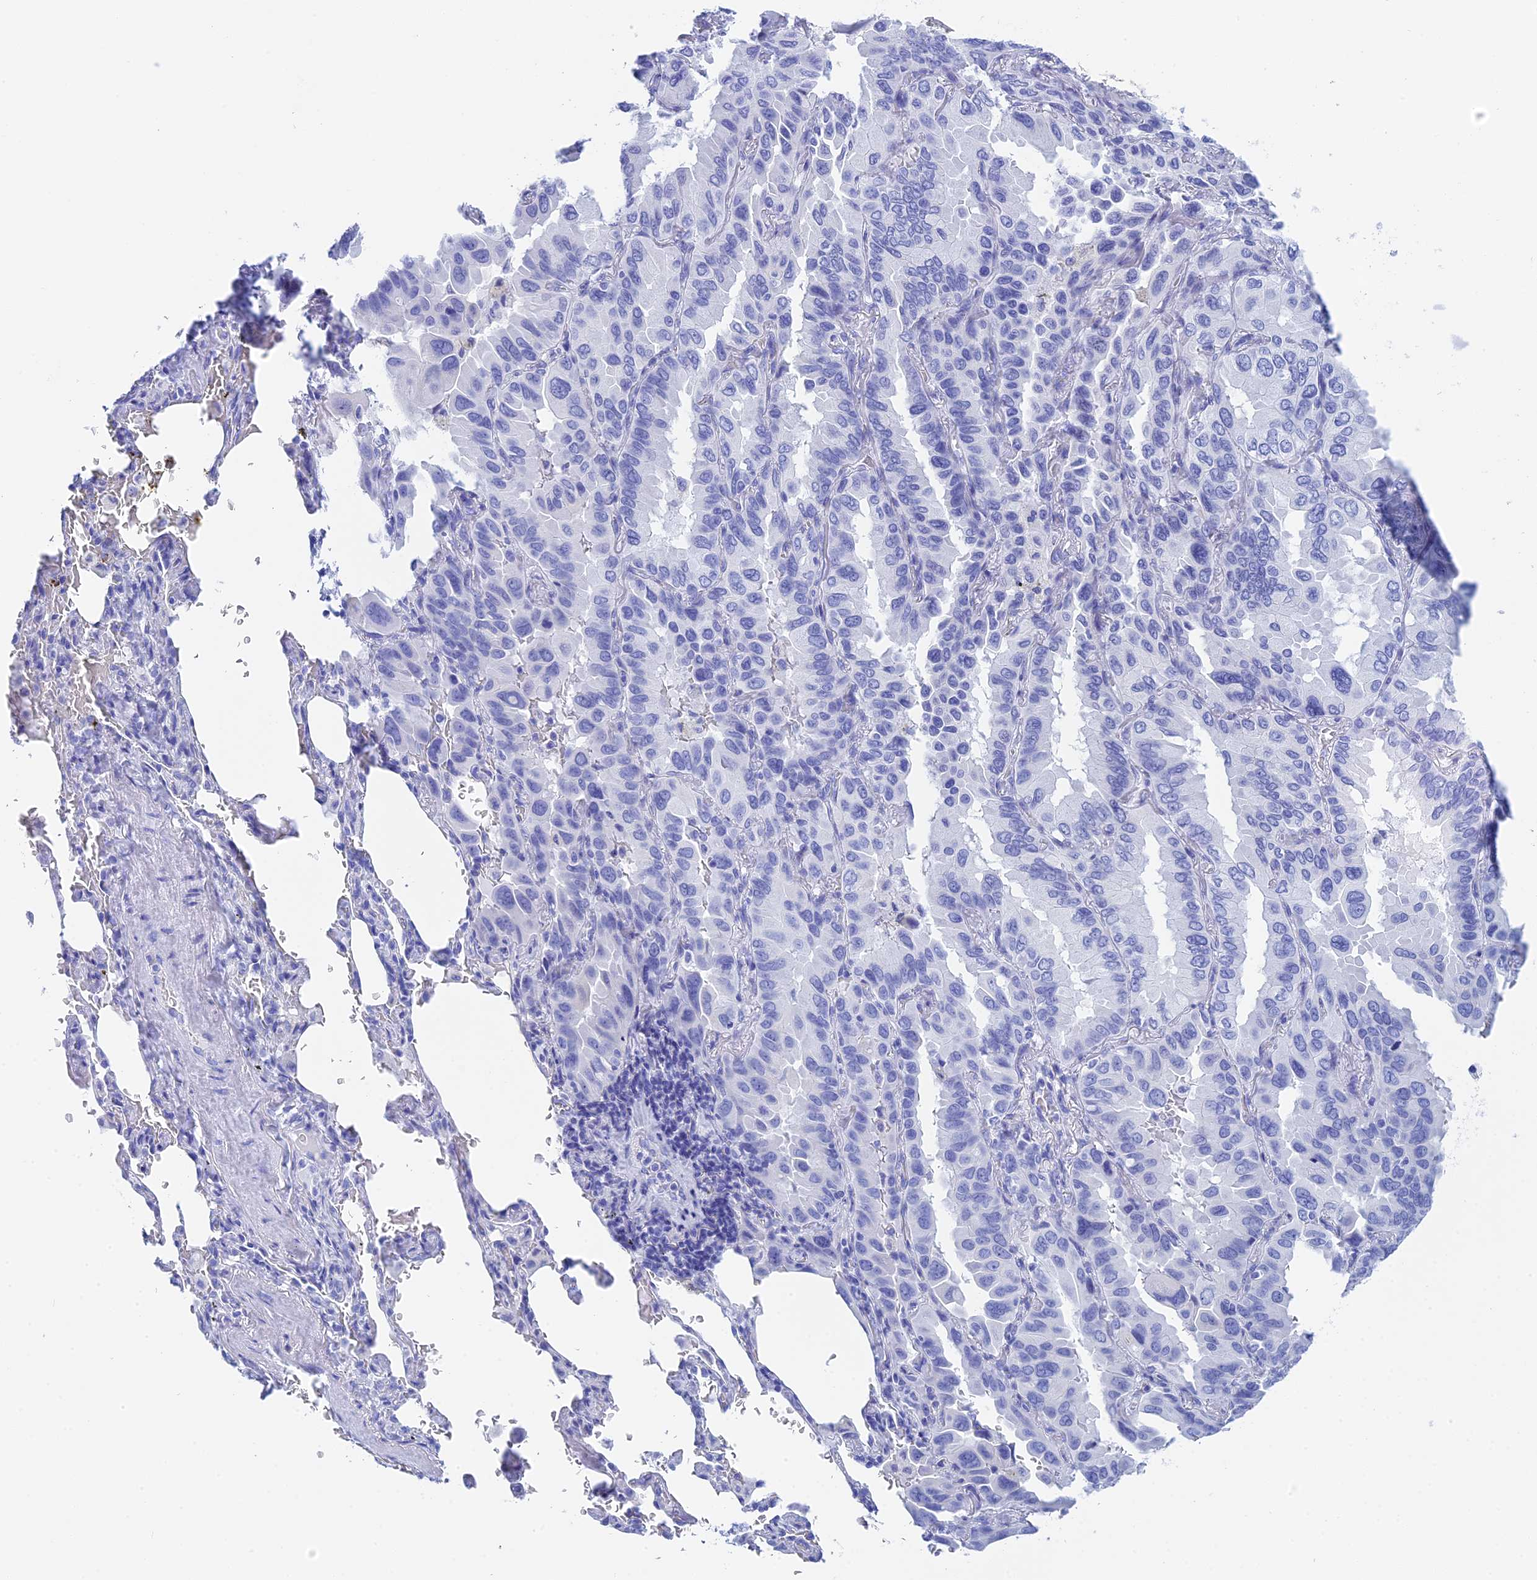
{"staining": {"intensity": "negative", "quantity": "none", "location": "none"}, "tissue": "lung cancer", "cell_type": "Tumor cells", "image_type": "cancer", "snomed": [{"axis": "morphology", "description": "Adenocarcinoma, NOS"}, {"axis": "topography", "description": "Lung"}], "caption": "Tumor cells show no significant expression in lung adenocarcinoma. (DAB immunohistochemistry (IHC), high magnification).", "gene": "TEX101", "patient": {"sex": "male", "age": 64}}